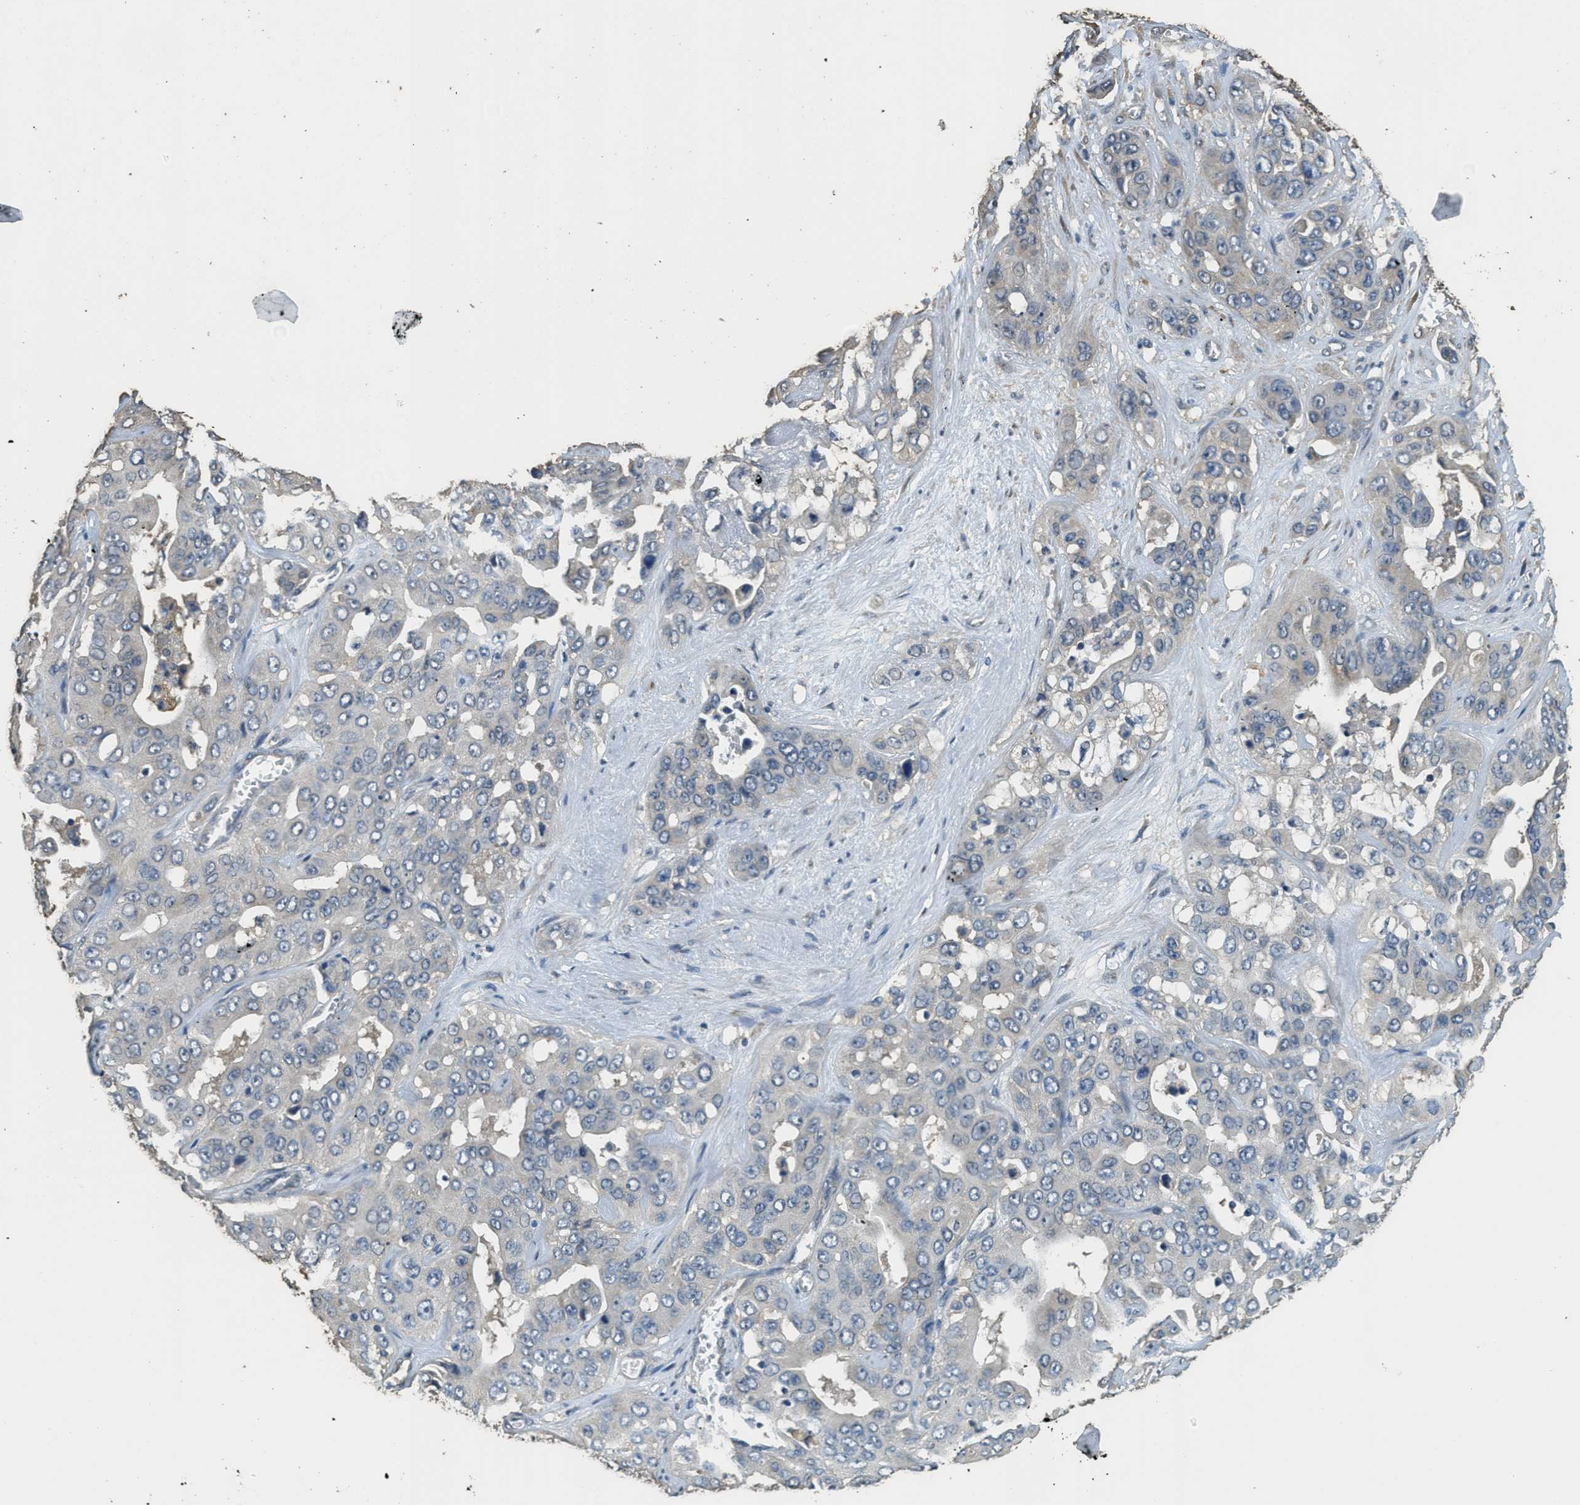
{"staining": {"intensity": "negative", "quantity": "none", "location": "none"}, "tissue": "liver cancer", "cell_type": "Tumor cells", "image_type": "cancer", "snomed": [{"axis": "morphology", "description": "Cholangiocarcinoma"}, {"axis": "topography", "description": "Liver"}], "caption": "Tumor cells are negative for protein expression in human liver cancer.", "gene": "RAB6B", "patient": {"sex": "female", "age": 52}}